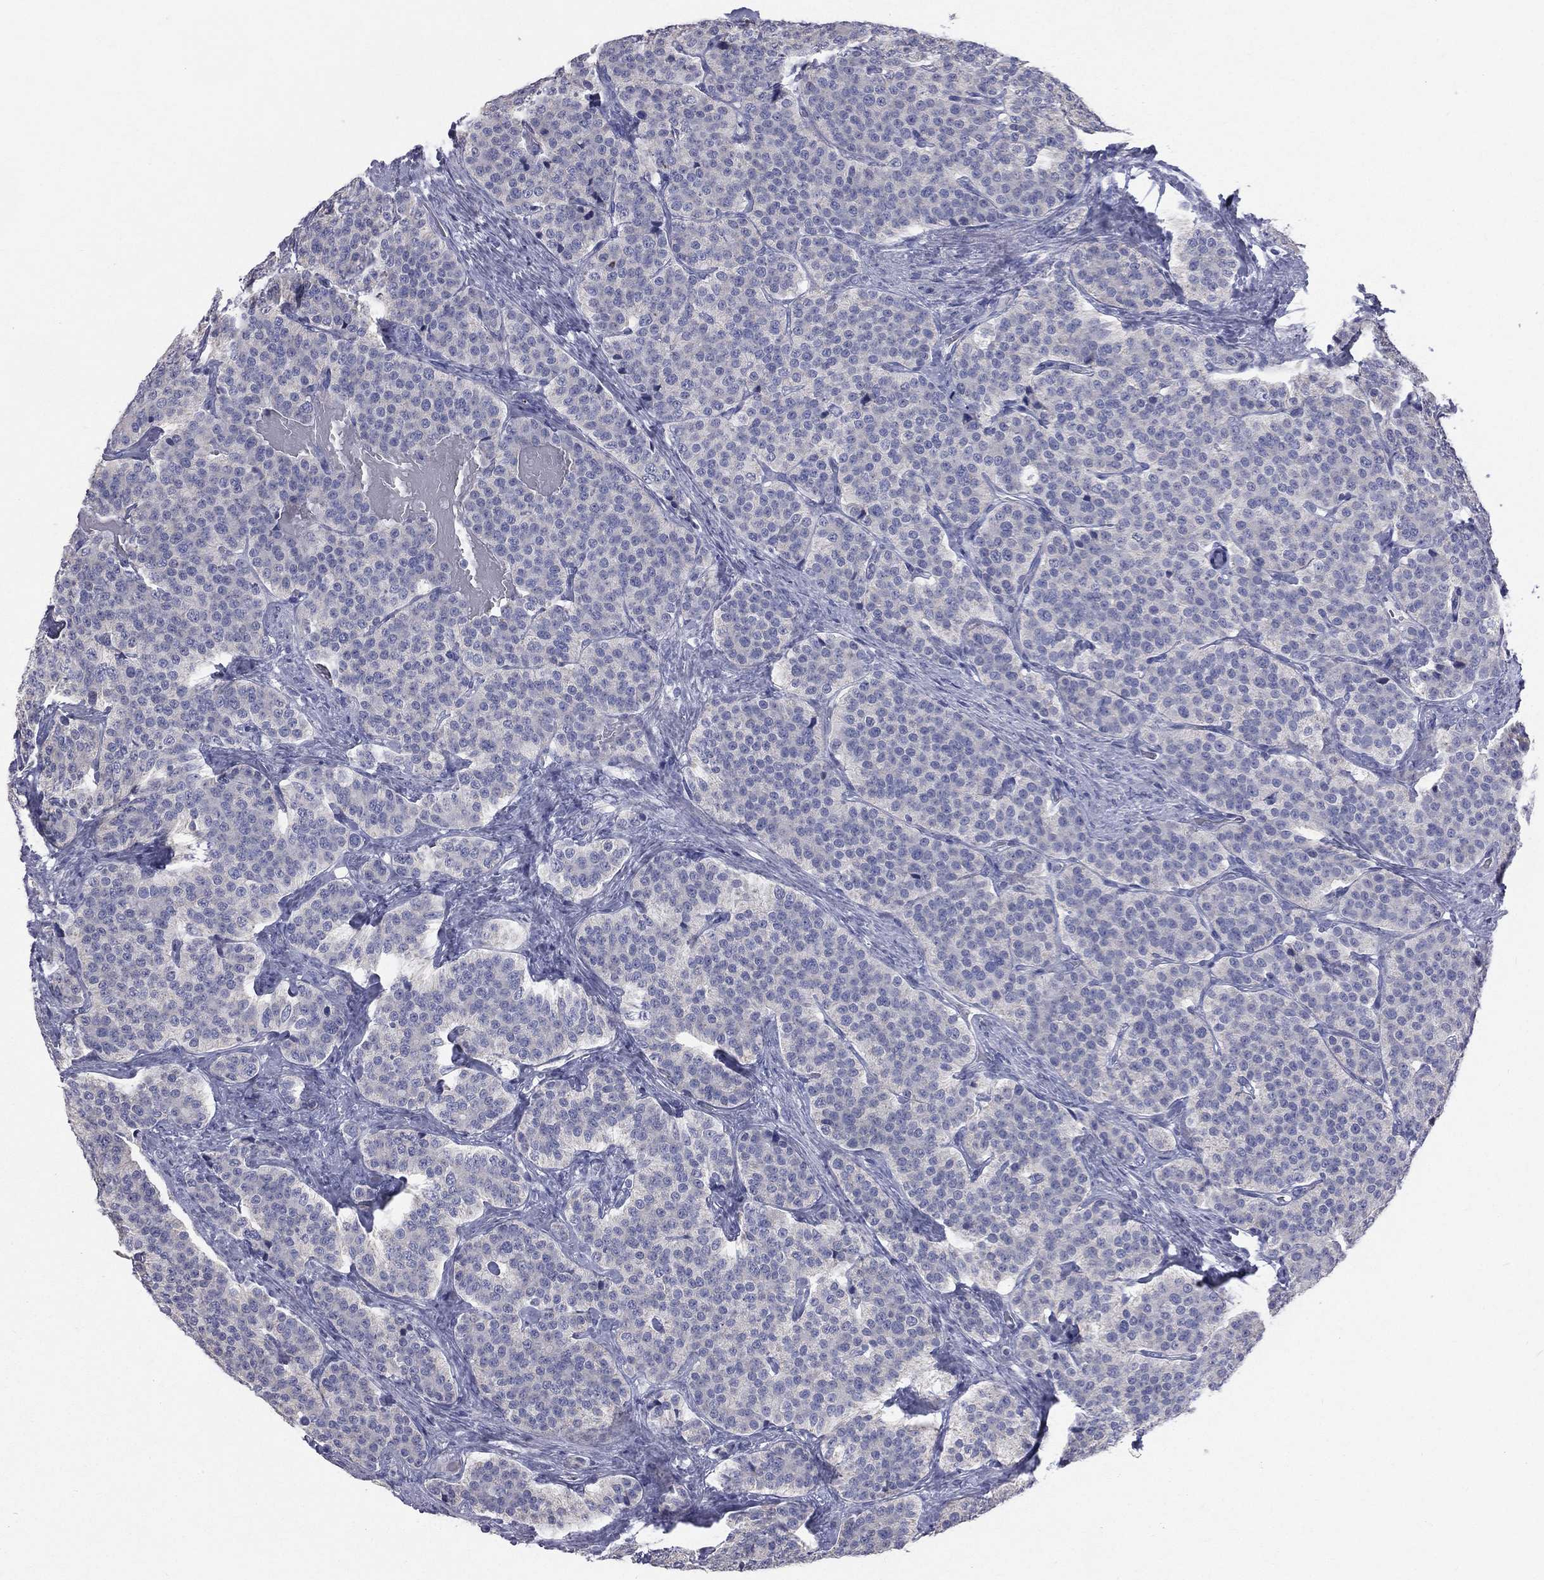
{"staining": {"intensity": "negative", "quantity": "none", "location": "none"}, "tissue": "carcinoid", "cell_type": "Tumor cells", "image_type": "cancer", "snomed": [{"axis": "morphology", "description": "Carcinoid, malignant, NOS"}, {"axis": "topography", "description": "Small intestine"}], "caption": "An immunohistochemistry (IHC) micrograph of malignant carcinoid is shown. There is no staining in tumor cells of malignant carcinoid.", "gene": "STK31", "patient": {"sex": "female", "age": 58}}